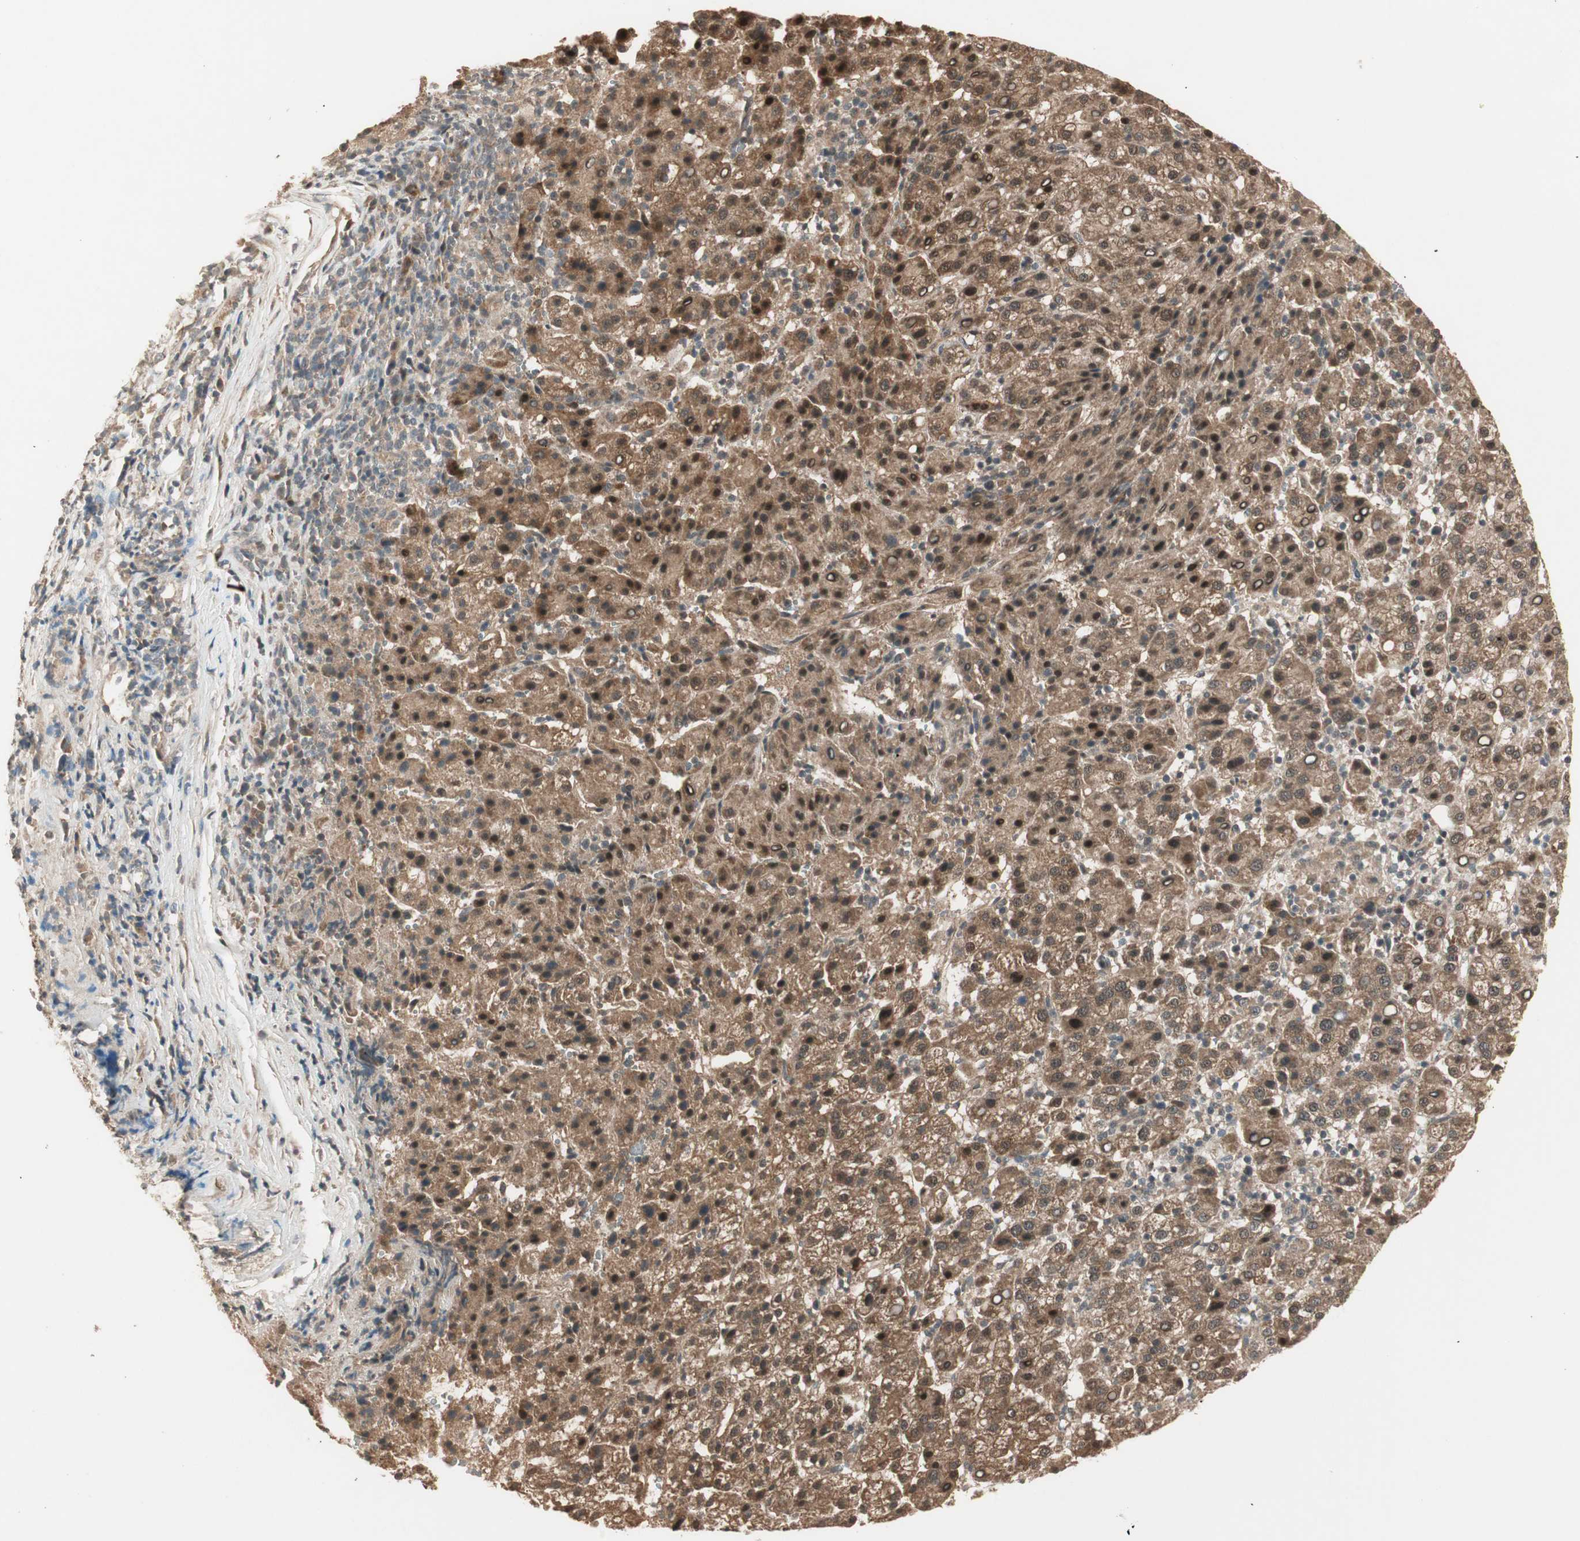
{"staining": {"intensity": "strong", "quantity": ">75%", "location": "cytoplasmic/membranous,nuclear"}, "tissue": "liver cancer", "cell_type": "Tumor cells", "image_type": "cancer", "snomed": [{"axis": "morphology", "description": "Carcinoma, Hepatocellular, NOS"}, {"axis": "topography", "description": "Liver"}], "caption": "IHC (DAB) staining of liver cancer (hepatocellular carcinoma) shows strong cytoplasmic/membranous and nuclear protein positivity in approximately >75% of tumor cells. IHC stains the protein of interest in brown and the nuclei are stained blue.", "gene": "ZSCAN31", "patient": {"sex": "female", "age": 58}}